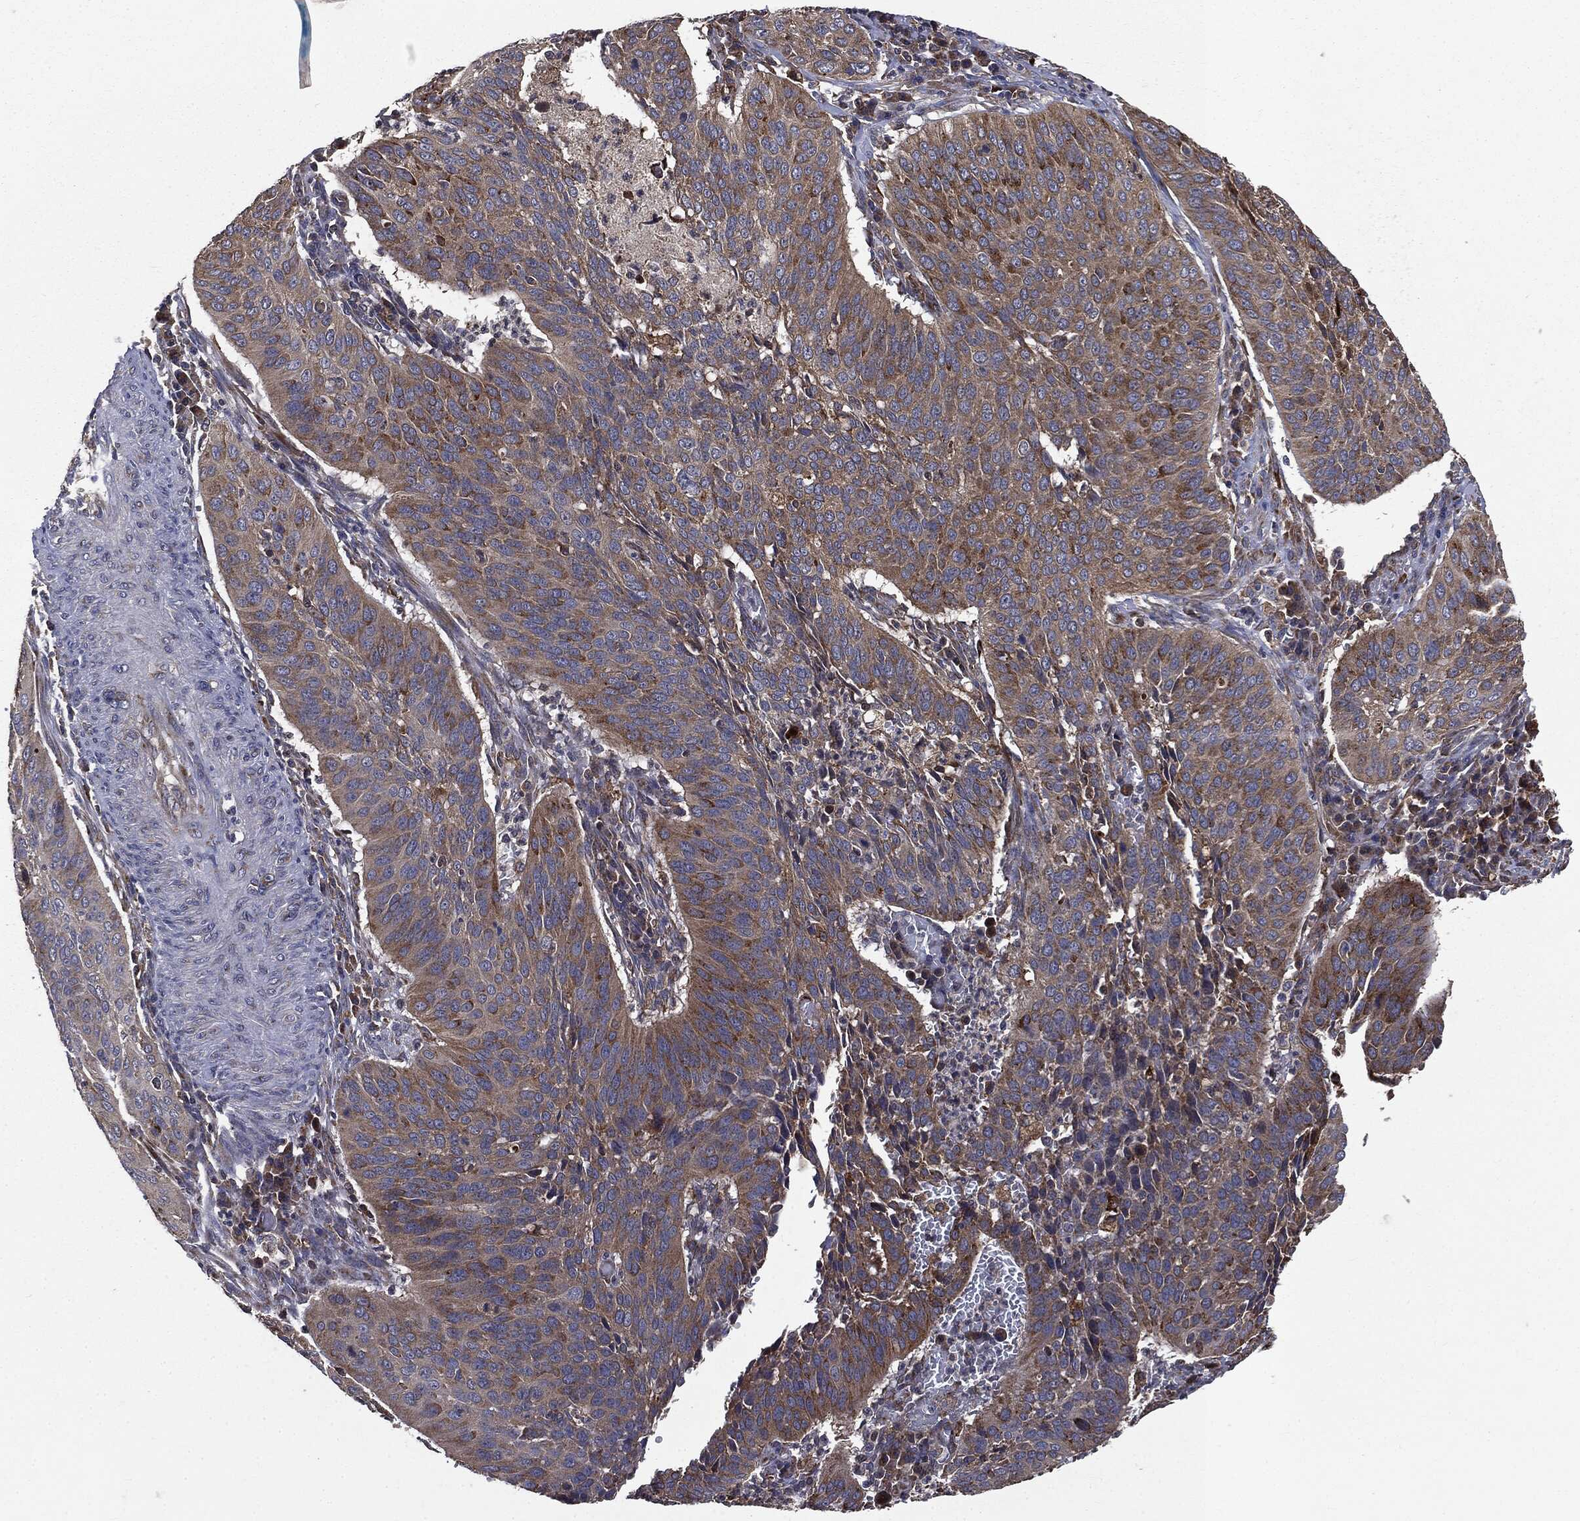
{"staining": {"intensity": "moderate", "quantity": "25%-75%", "location": "cytoplasmic/membranous"}, "tissue": "cervical cancer", "cell_type": "Tumor cells", "image_type": "cancer", "snomed": [{"axis": "morphology", "description": "Normal tissue, NOS"}, {"axis": "morphology", "description": "Squamous cell carcinoma, NOS"}, {"axis": "topography", "description": "Cervix"}], "caption": "Immunohistochemistry histopathology image of neoplastic tissue: human cervical squamous cell carcinoma stained using IHC reveals medium levels of moderate protein expression localized specifically in the cytoplasmic/membranous of tumor cells, appearing as a cytoplasmic/membranous brown color.", "gene": "PLOD3", "patient": {"sex": "female", "age": 39}}